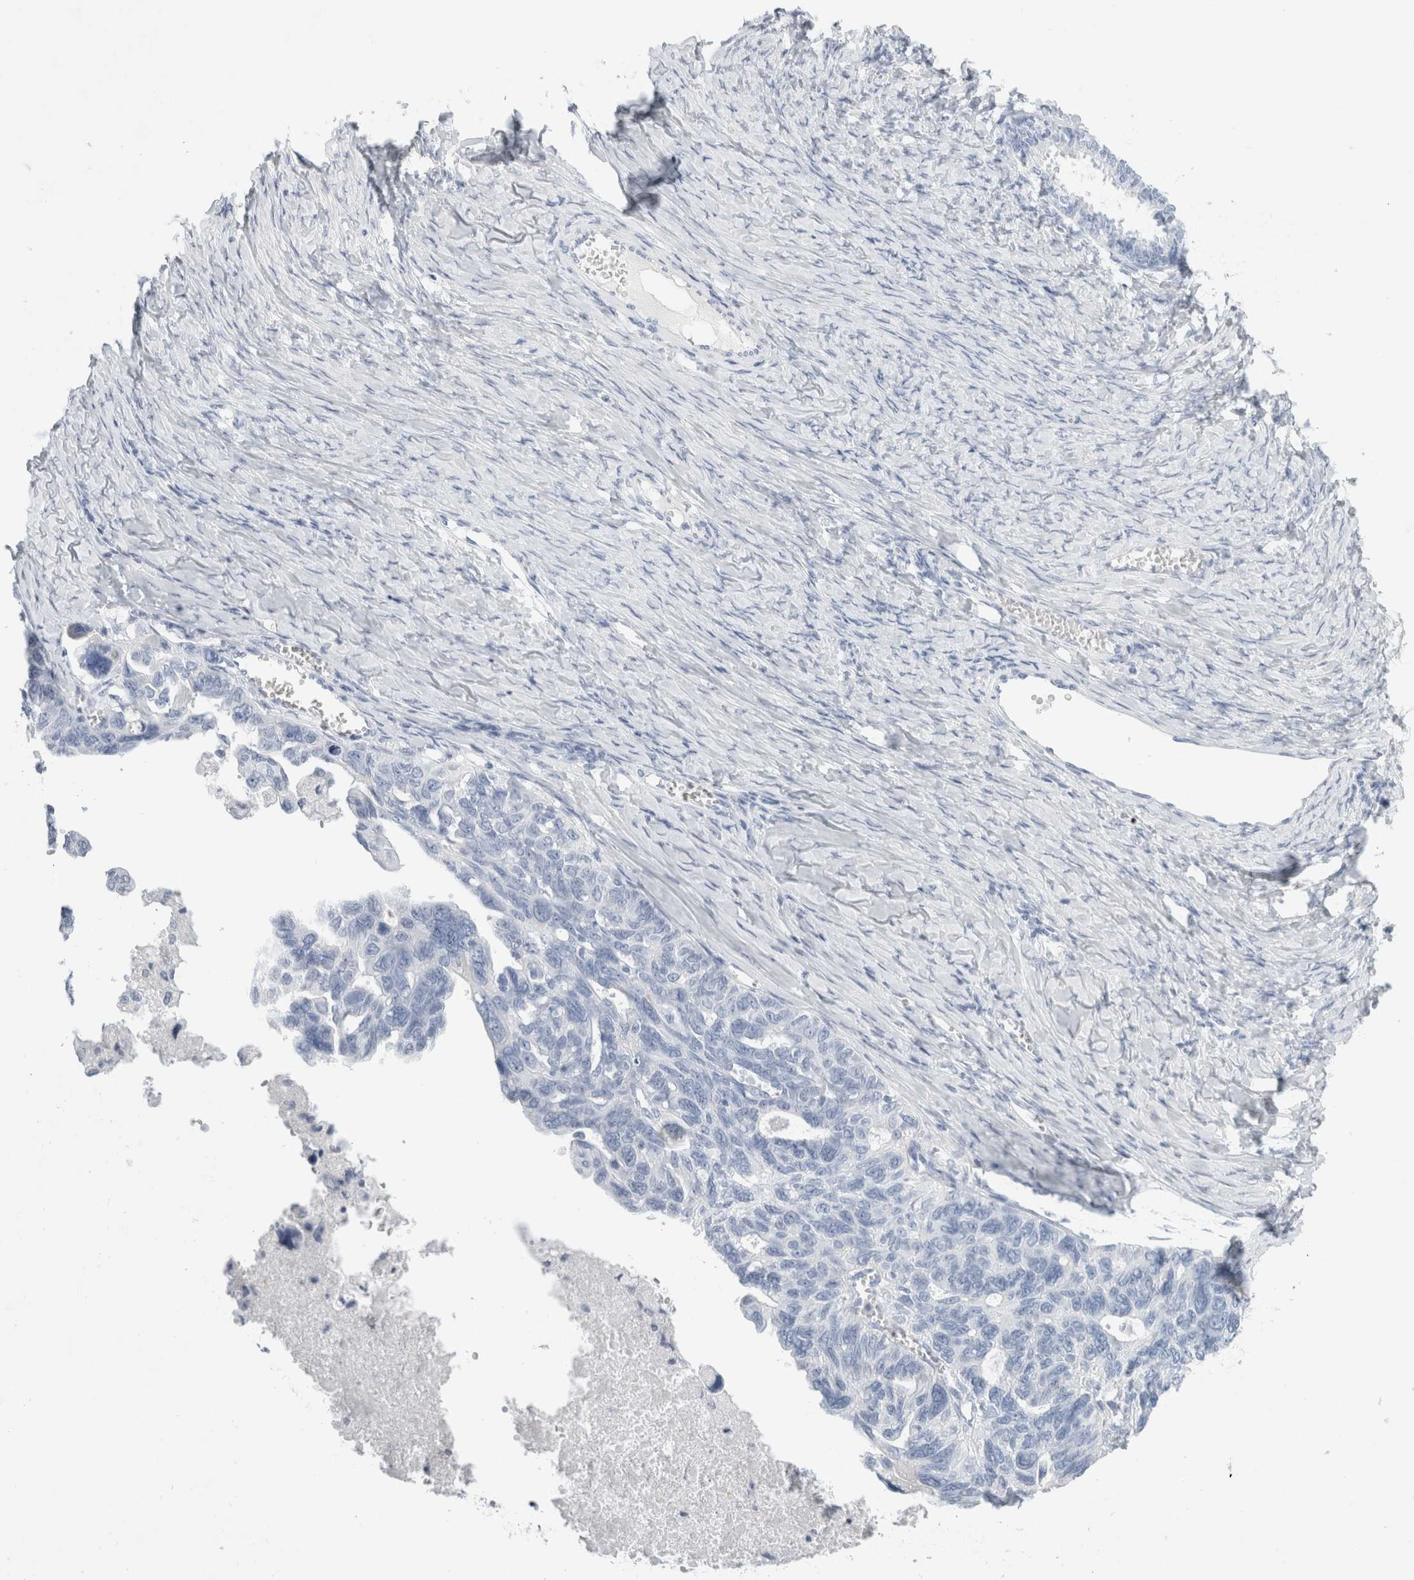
{"staining": {"intensity": "negative", "quantity": "none", "location": "none"}, "tissue": "ovarian cancer", "cell_type": "Tumor cells", "image_type": "cancer", "snomed": [{"axis": "morphology", "description": "Cystadenocarcinoma, serous, NOS"}, {"axis": "topography", "description": "Ovary"}], "caption": "Ovarian cancer (serous cystadenocarcinoma) was stained to show a protein in brown. There is no significant positivity in tumor cells.", "gene": "MUC15", "patient": {"sex": "female", "age": 79}}